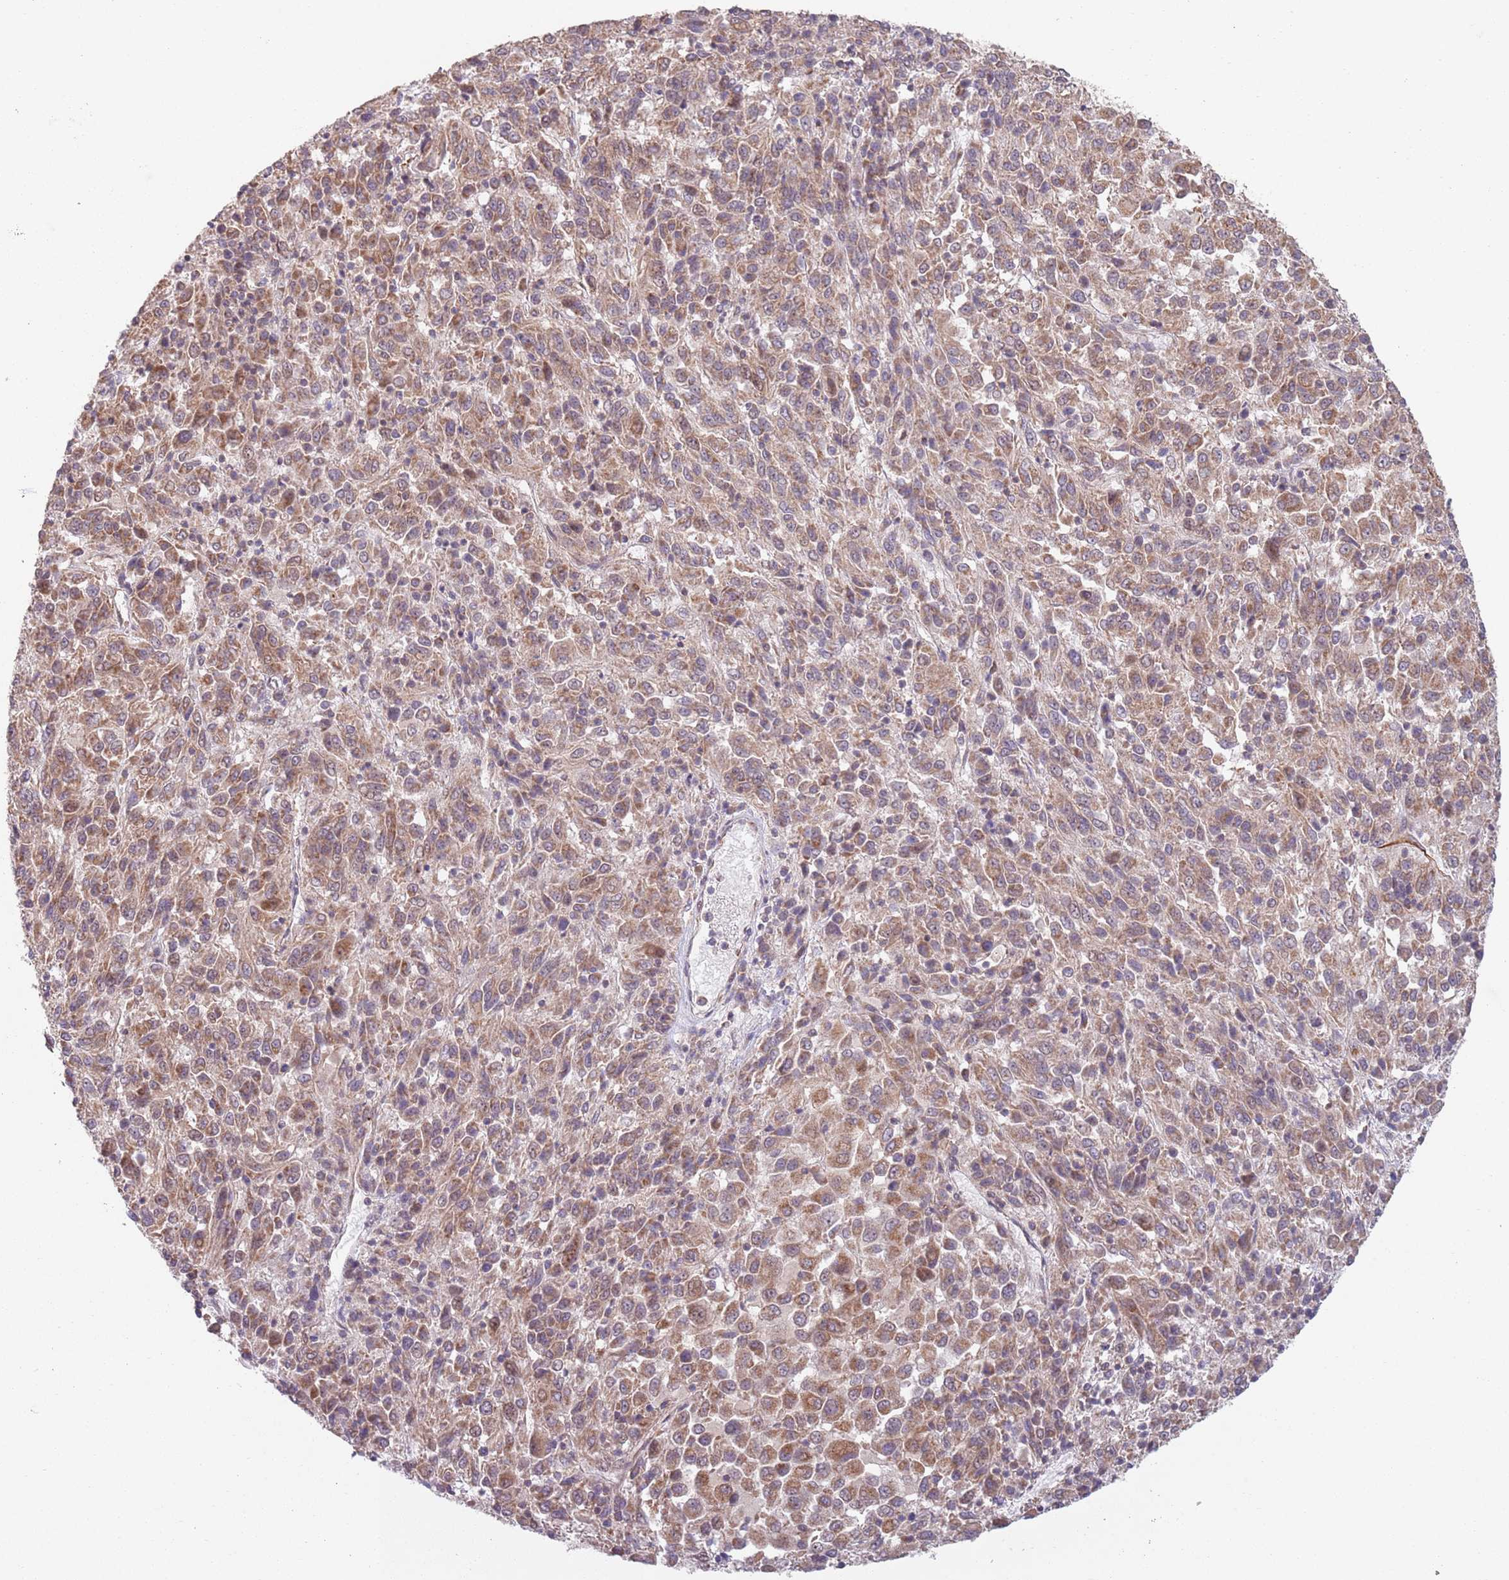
{"staining": {"intensity": "moderate", "quantity": "25%-75%", "location": "cytoplasmic/membranous,nuclear"}, "tissue": "melanoma", "cell_type": "Tumor cells", "image_type": "cancer", "snomed": [{"axis": "morphology", "description": "Malignant melanoma, Metastatic site"}, {"axis": "topography", "description": "Lung"}], "caption": "This is an image of immunohistochemistry (IHC) staining of melanoma, which shows moderate positivity in the cytoplasmic/membranous and nuclear of tumor cells.", "gene": "CHD9", "patient": {"sex": "male", "age": 64}}